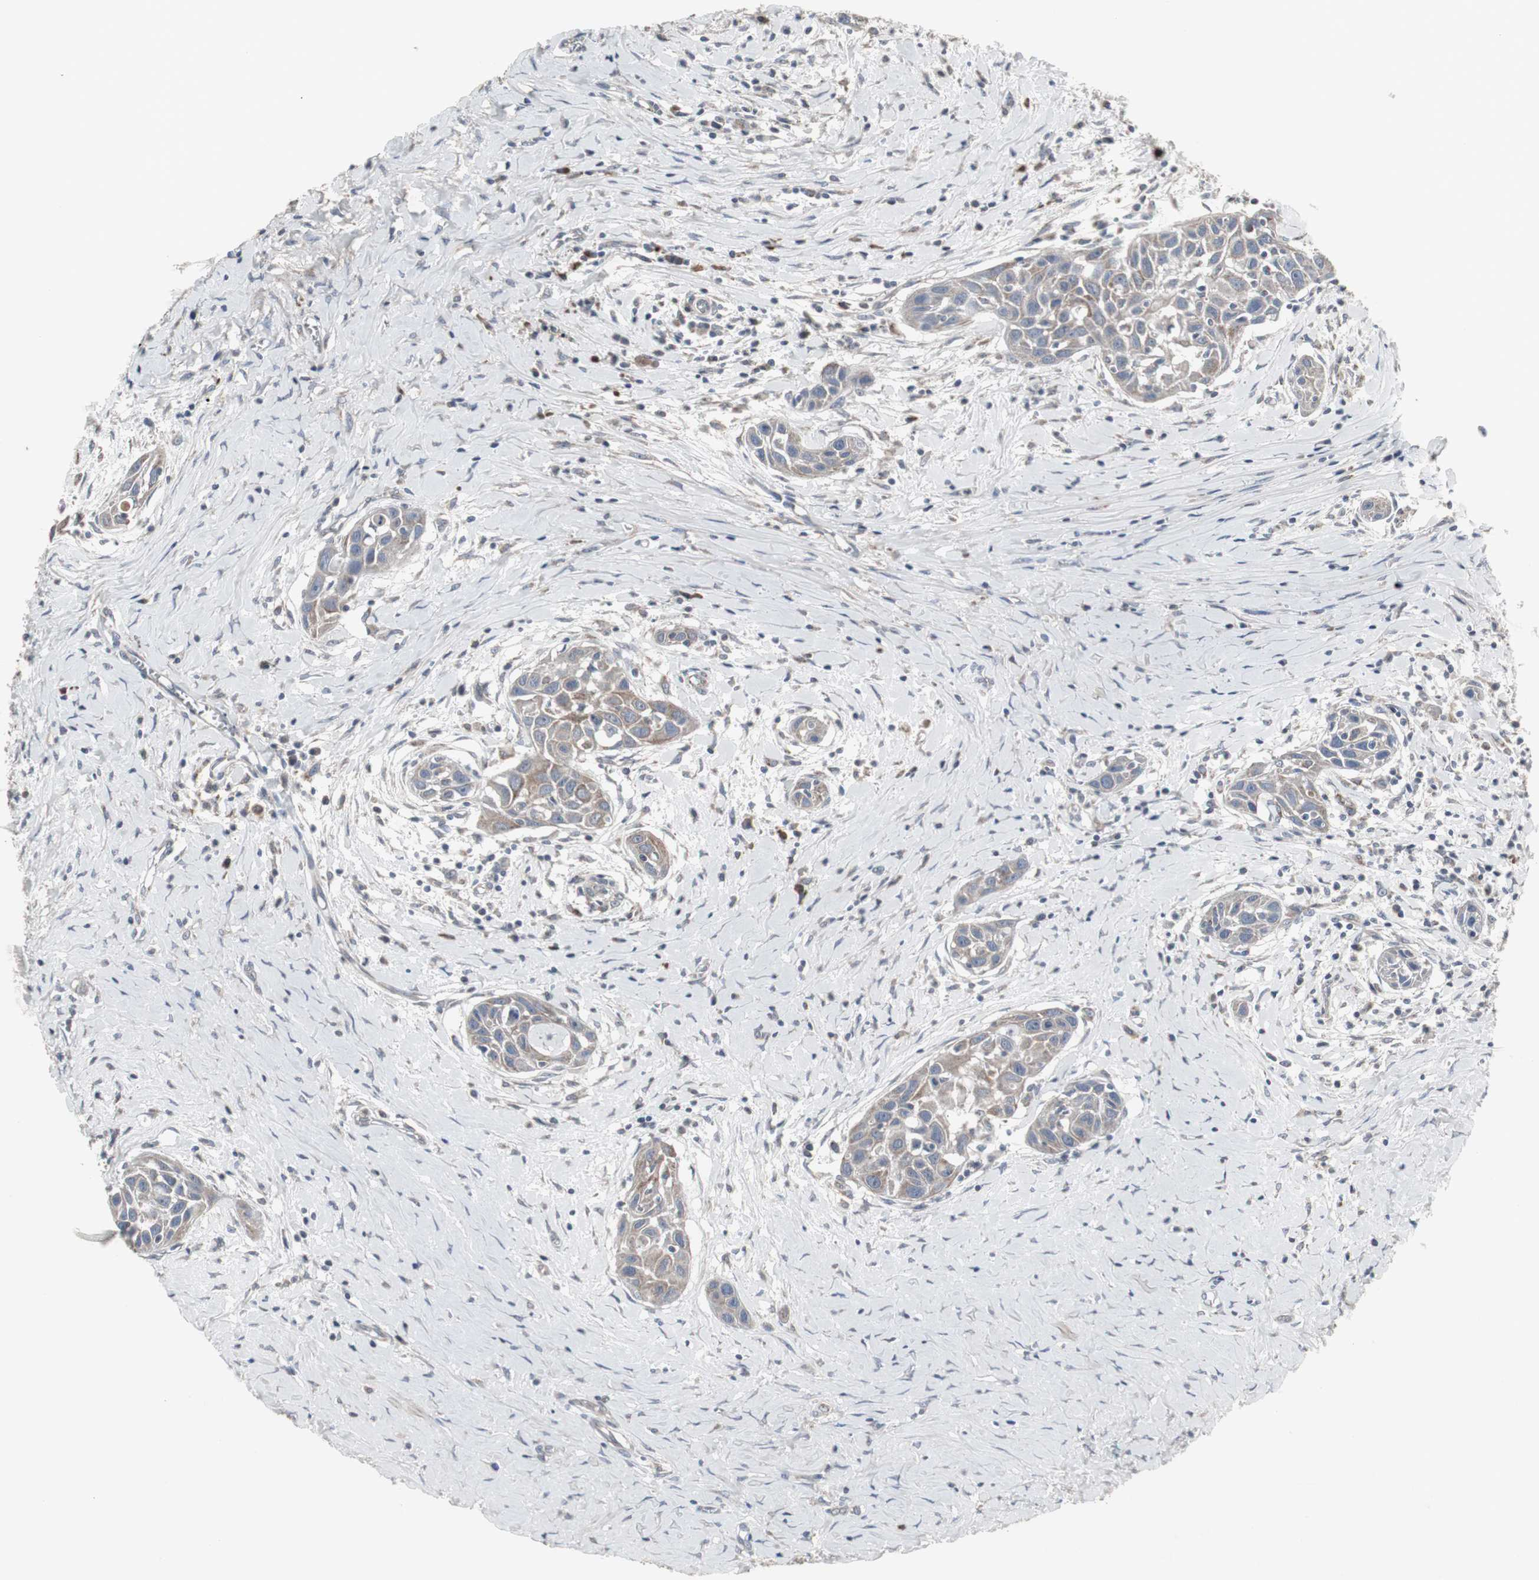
{"staining": {"intensity": "weak", "quantity": ">75%", "location": "cytoplasmic/membranous"}, "tissue": "head and neck cancer", "cell_type": "Tumor cells", "image_type": "cancer", "snomed": [{"axis": "morphology", "description": "Squamous cell carcinoma, NOS"}, {"axis": "topography", "description": "Oral tissue"}, {"axis": "topography", "description": "Head-Neck"}], "caption": "Head and neck squamous cell carcinoma was stained to show a protein in brown. There is low levels of weak cytoplasmic/membranous staining in approximately >75% of tumor cells.", "gene": "ACAA1", "patient": {"sex": "female", "age": 50}}